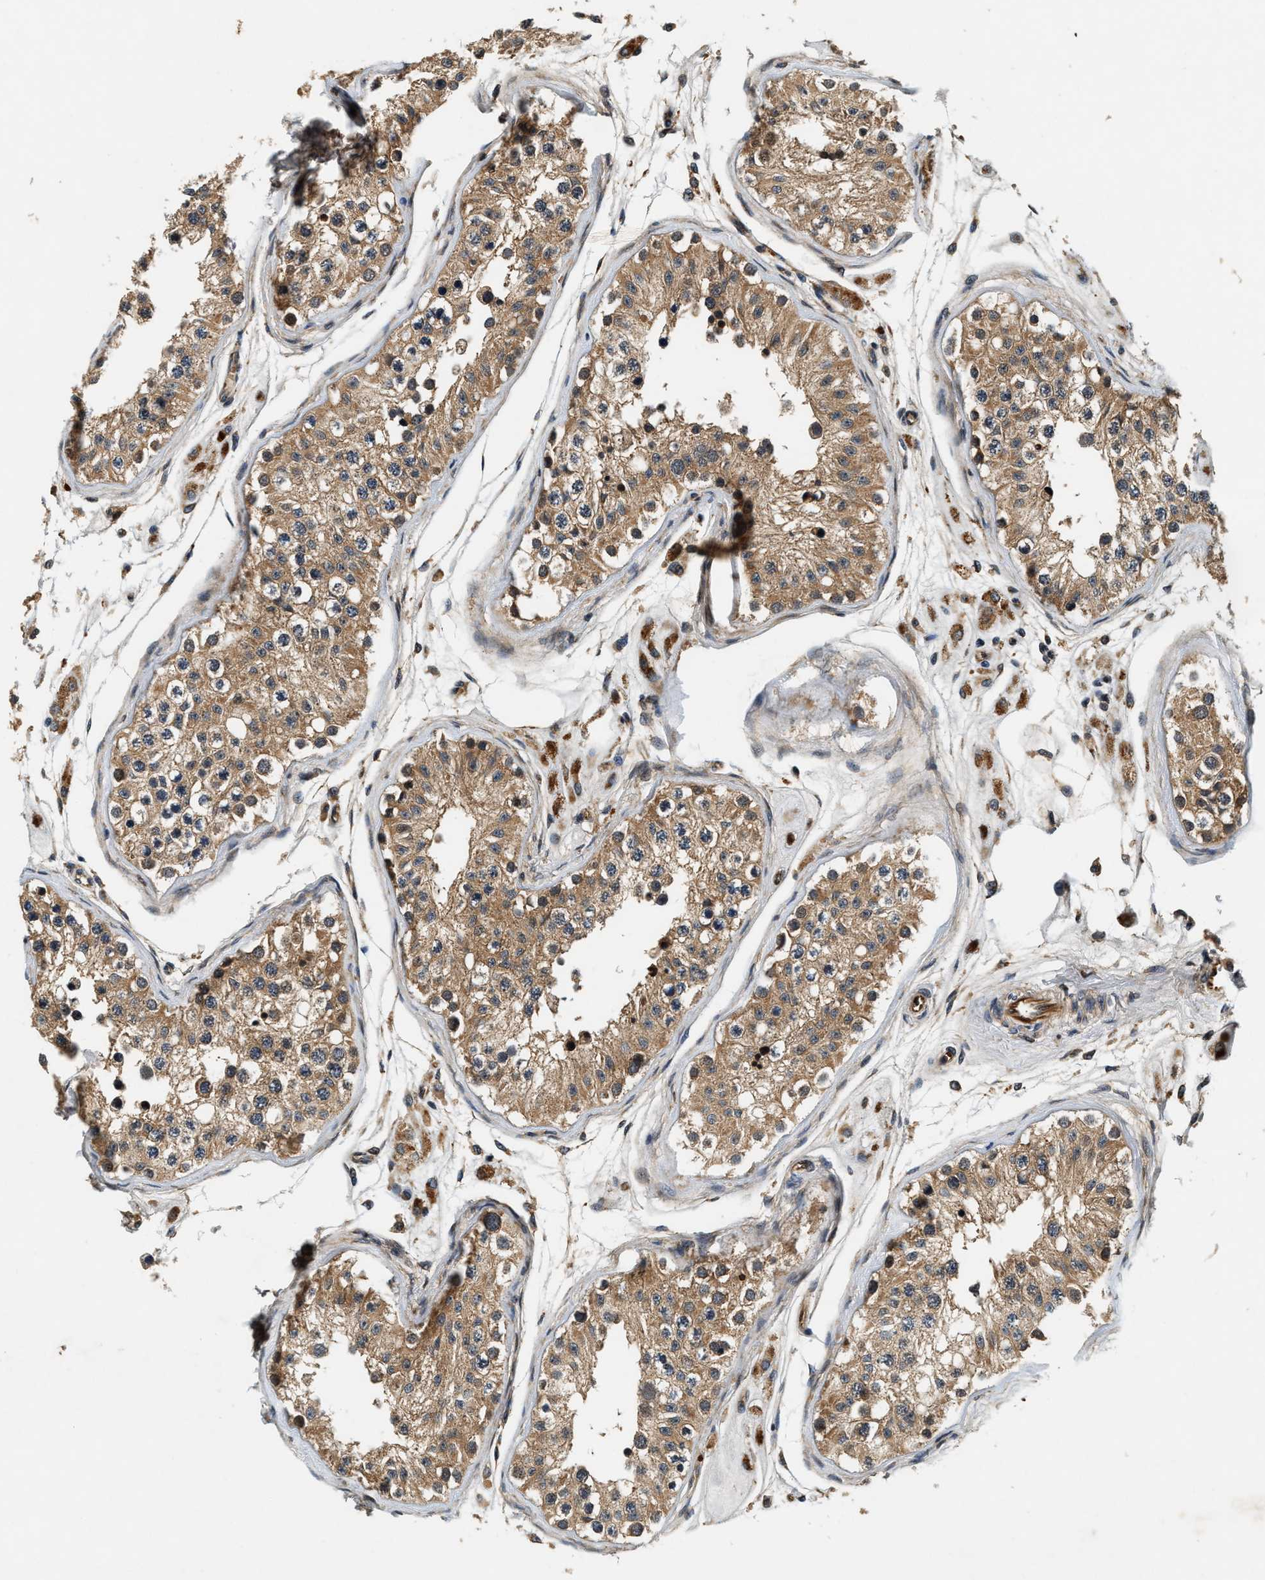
{"staining": {"intensity": "moderate", "quantity": ">75%", "location": "cytoplasmic/membranous"}, "tissue": "testis", "cell_type": "Cells in seminiferous ducts", "image_type": "normal", "snomed": [{"axis": "morphology", "description": "Normal tissue, NOS"}, {"axis": "morphology", "description": "Adenocarcinoma, metastatic, NOS"}, {"axis": "topography", "description": "Testis"}], "caption": "This is a micrograph of IHC staining of benign testis, which shows moderate expression in the cytoplasmic/membranous of cells in seminiferous ducts.", "gene": "SAMD9", "patient": {"sex": "male", "age": 26}}